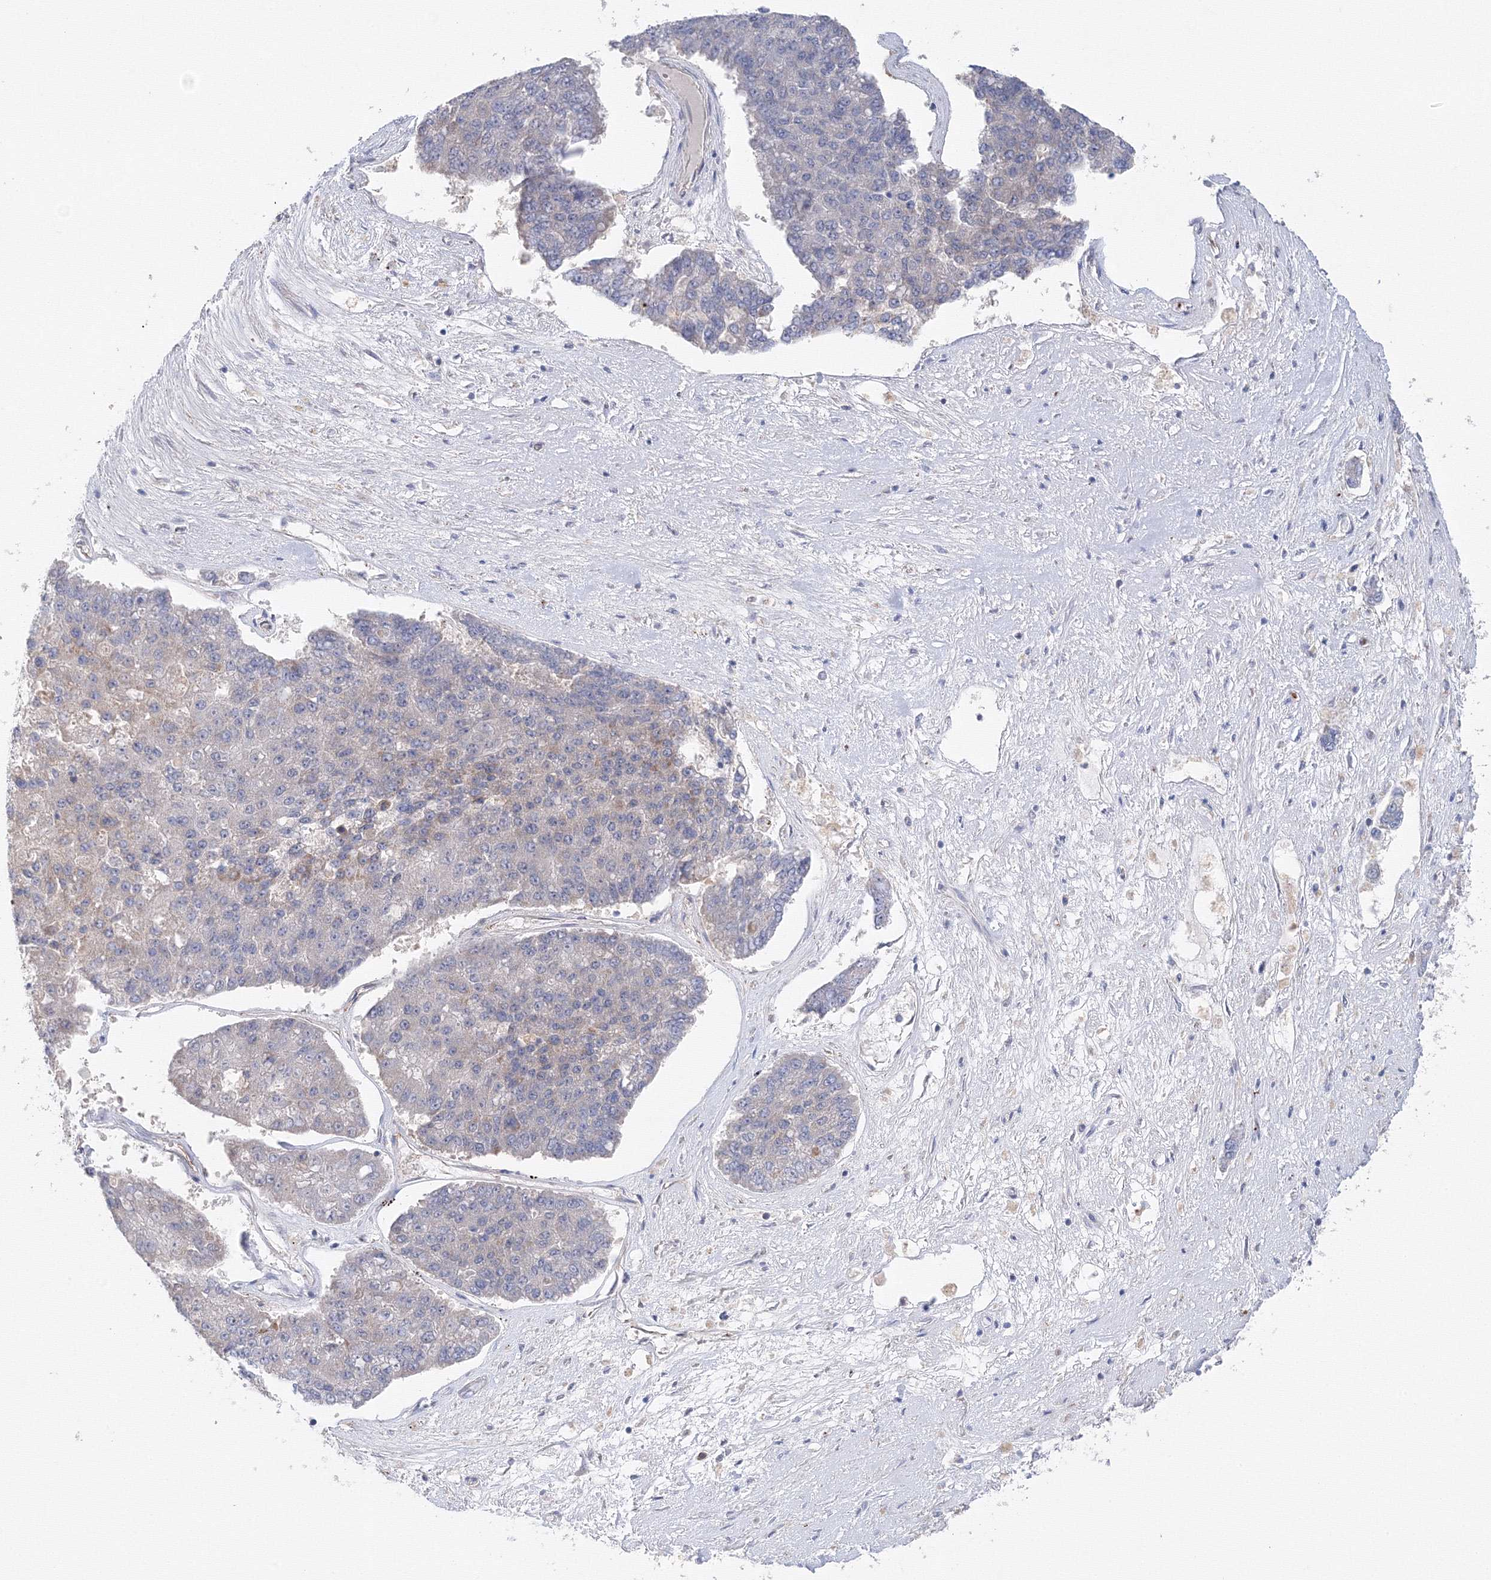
{"staining": {"intensity": "weak", "quantity": "<25%", "location": "cytoplasmic/membranous"}, "tissue": "pancreatic cancer", "cell_type": "Tumor cells", "image_type": "cancer", "snomed": [{"axis": "morphology", "description": "Adenocarcinoma, NOS"}, {"axis": "topography", "description": "Pancreas"}], "caption": "Immunohistochemical staining of human pancreatic cancer (adenocarcinoma) displays no significant expression in tumor cells. (Stains: DAB (3,3'-diaminobenzidine) immunohistochemistry (IHC) with hematoxylin counter stain, Microscopy: brightfield microscopy at high magnification).", "gene": "DIS3L2", "patient": {"sex": "male", "age": 50}}